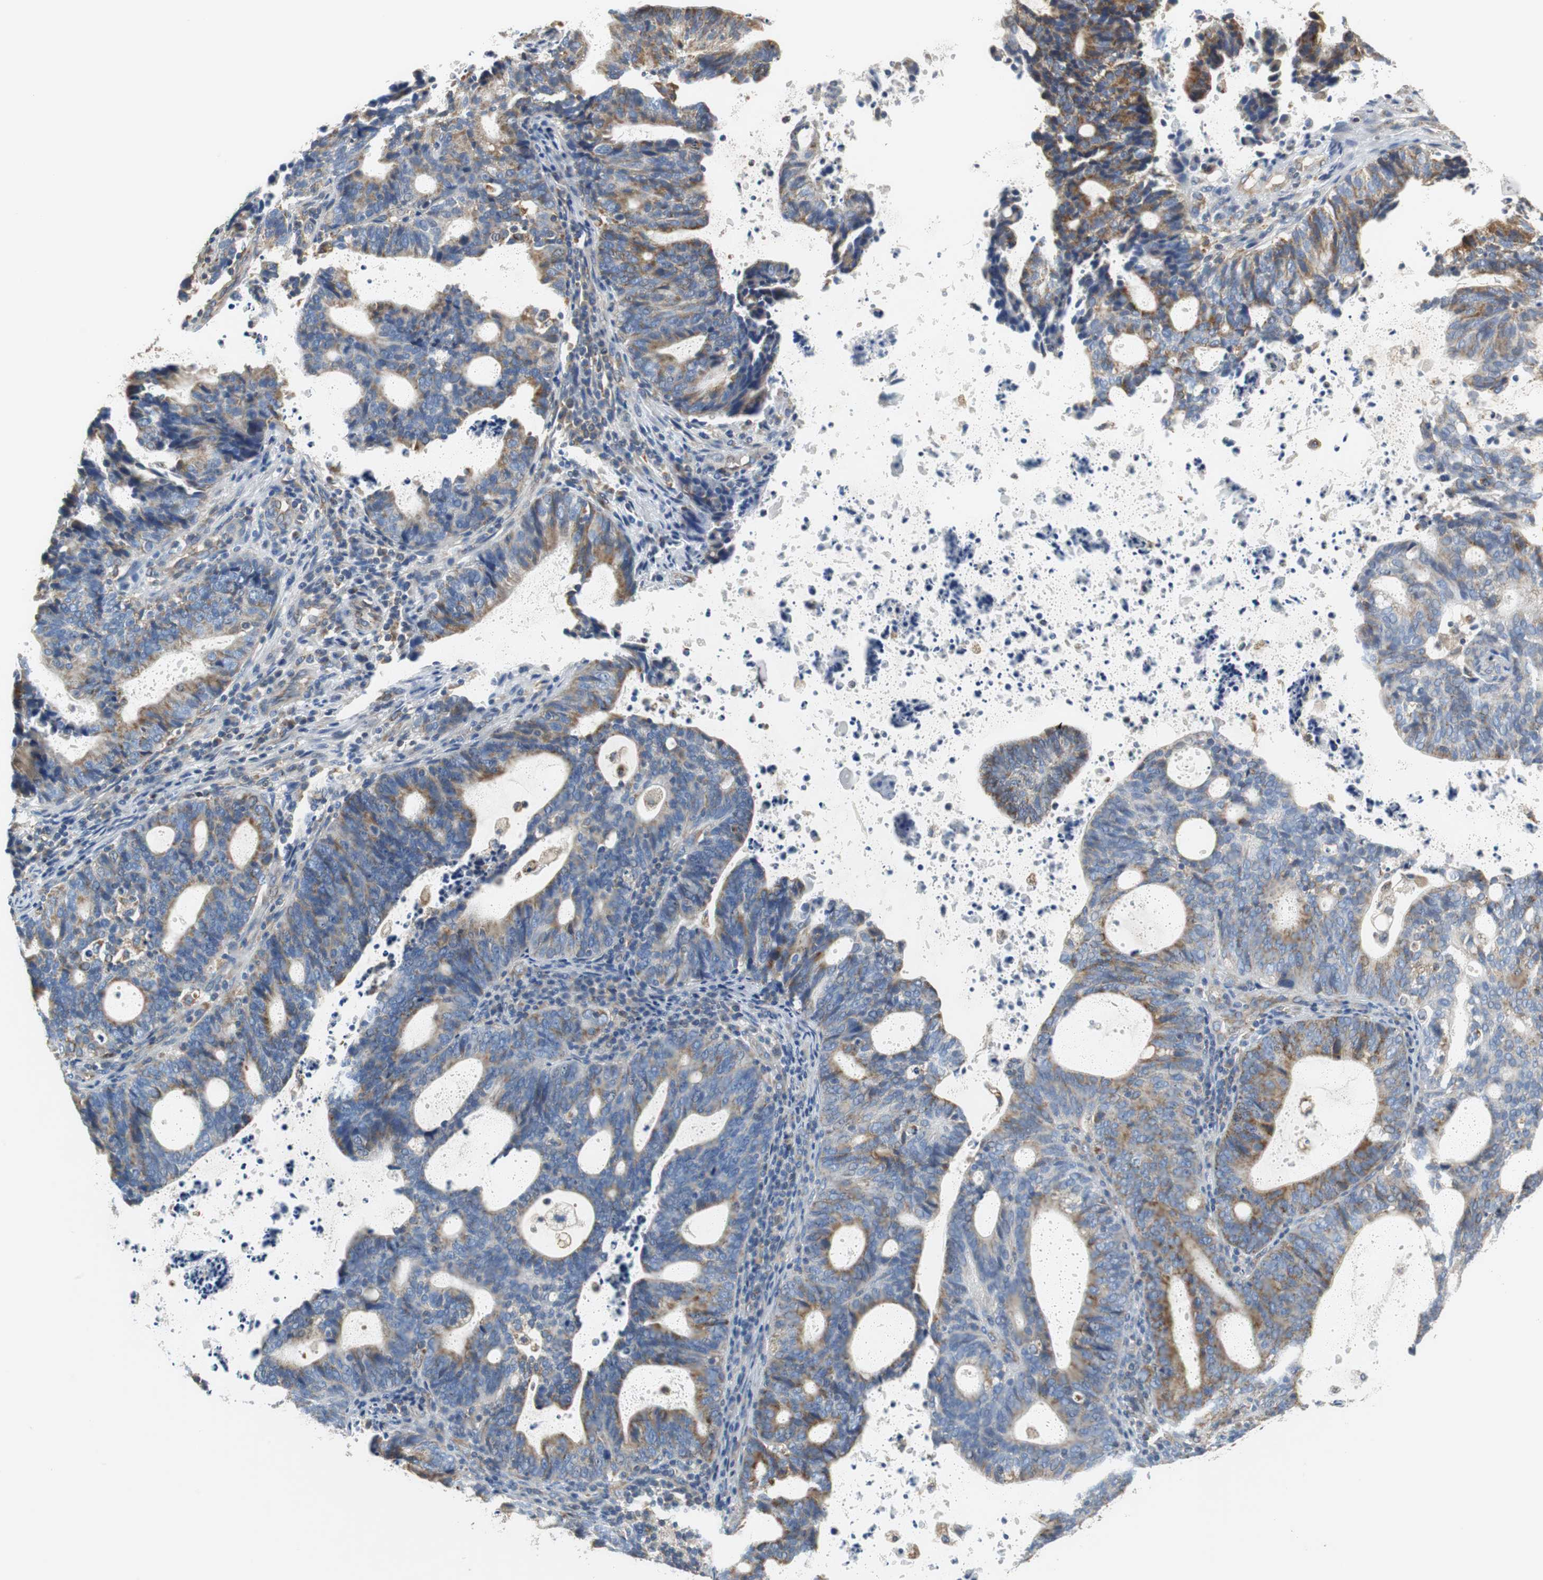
{"staining": {"intensity": "moderate", "quantity": "25%-75%", "location": "cytoplasmic/membranous"}, "tissue": "endometrial cancer", "cell_type": "Tumor cells", "image_type": "cancer", "snomed": [{"axis": "morphology", "description": "Adenocarcinoma, NOS"}, {"axis": "topography", "description": "Uterus"}], "caption": "This photomicrograph demonstrates immunohistochemistry staining of endometrial adenocarcinoma, with medium moderate cytoplasmic/membranous expression in approximately 25%-75% of tumor cells.", "gene": "GSTK1", "patient": {"sex": "female", "age": 83}}